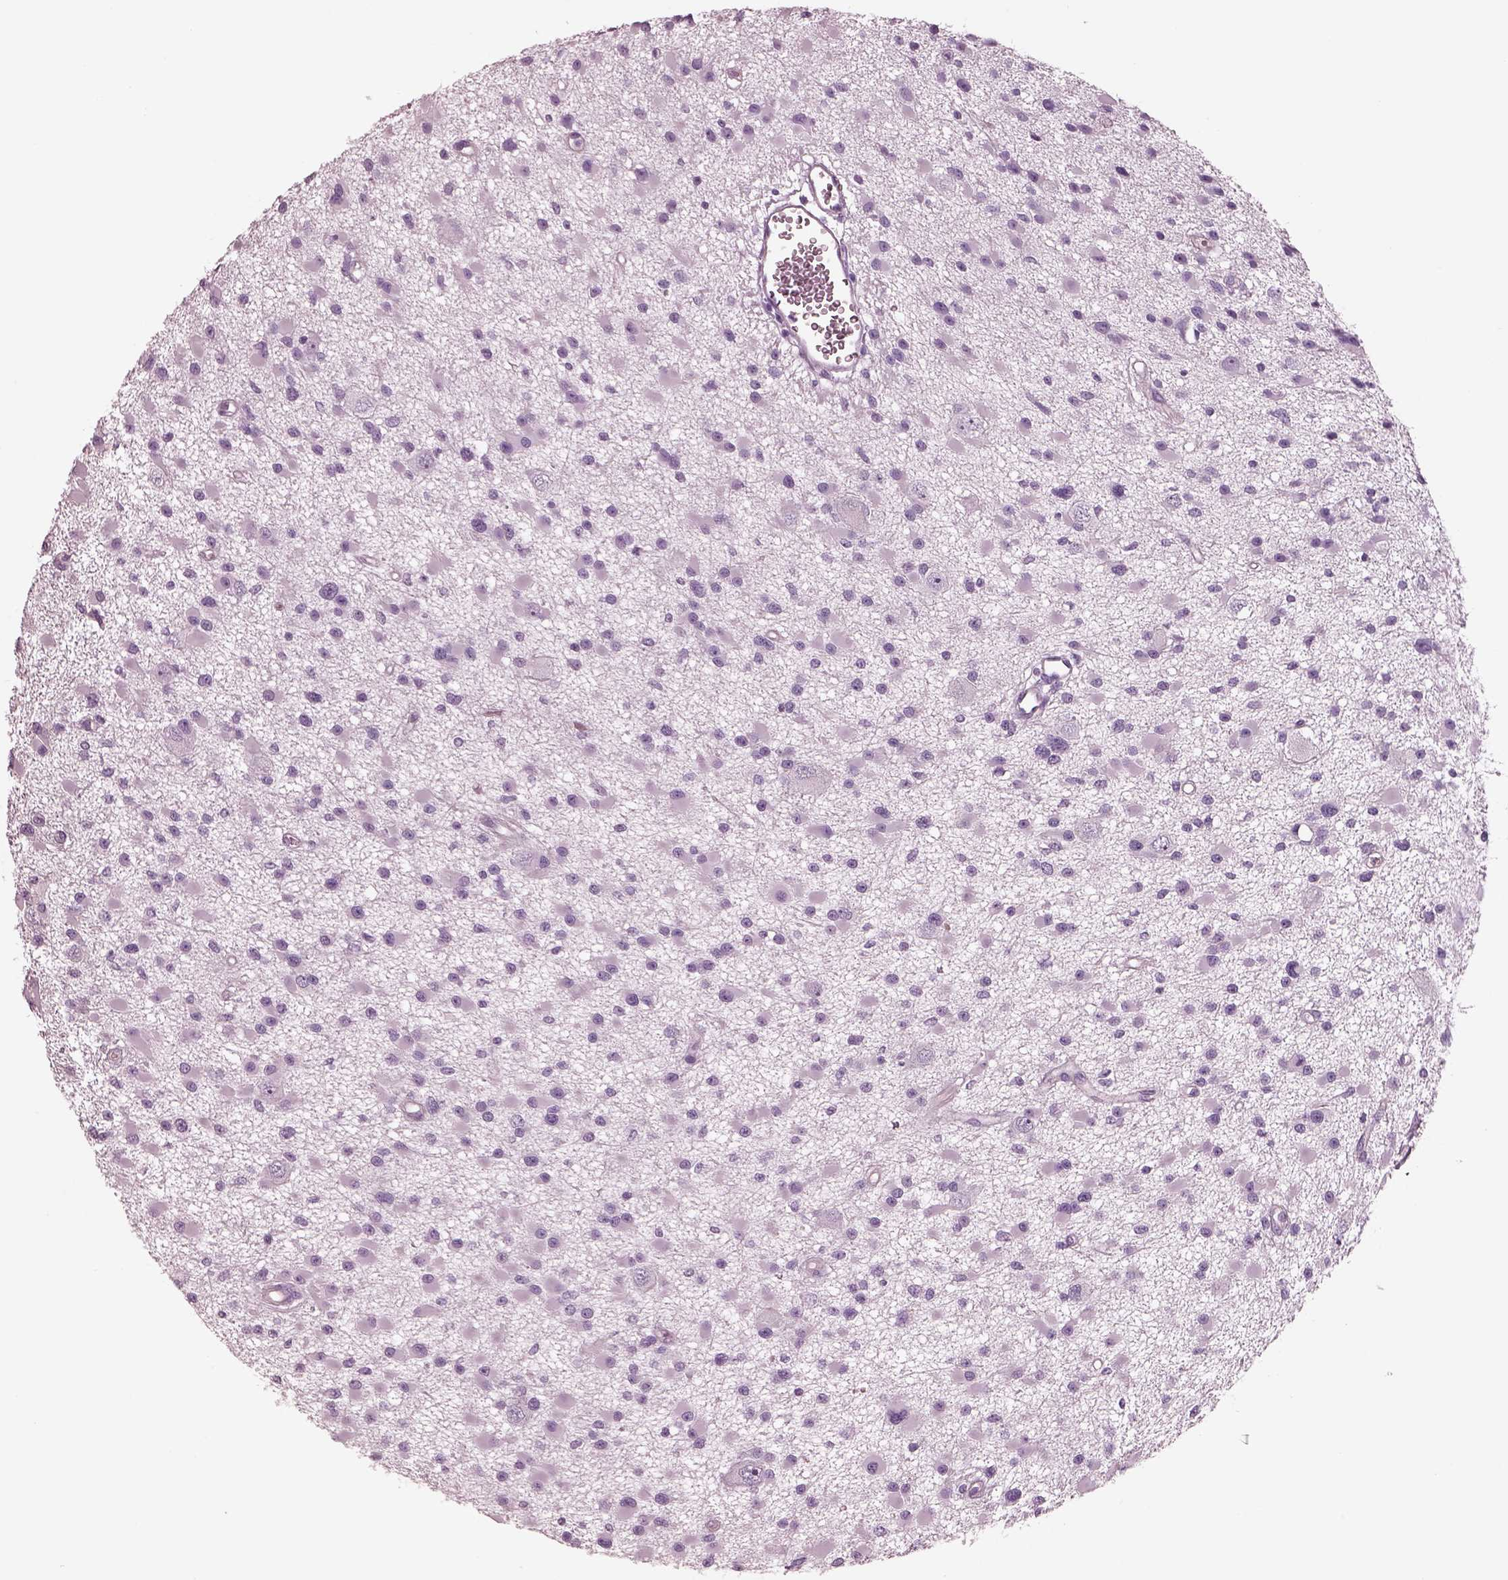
{"staining": {"intensity": "negative", "quantity": "none", "location": "none"}, "tissue": "glioma", "cell_type": "Tumor cells", "image_type": "cancer", "snomed": [{"axis": "morphology", "description": "Glioma, malignant, High grade"}, {"axis": "topography", "description": "Brain"}], "caption": "High magnification brightfield microscopy of glioma stained with DAB (brown) and counterstained with hematoxylin (blue): tumor cells show no significant expression.", "gene": "IGLL1", "patient": {"sex": "male", "age": 54}}